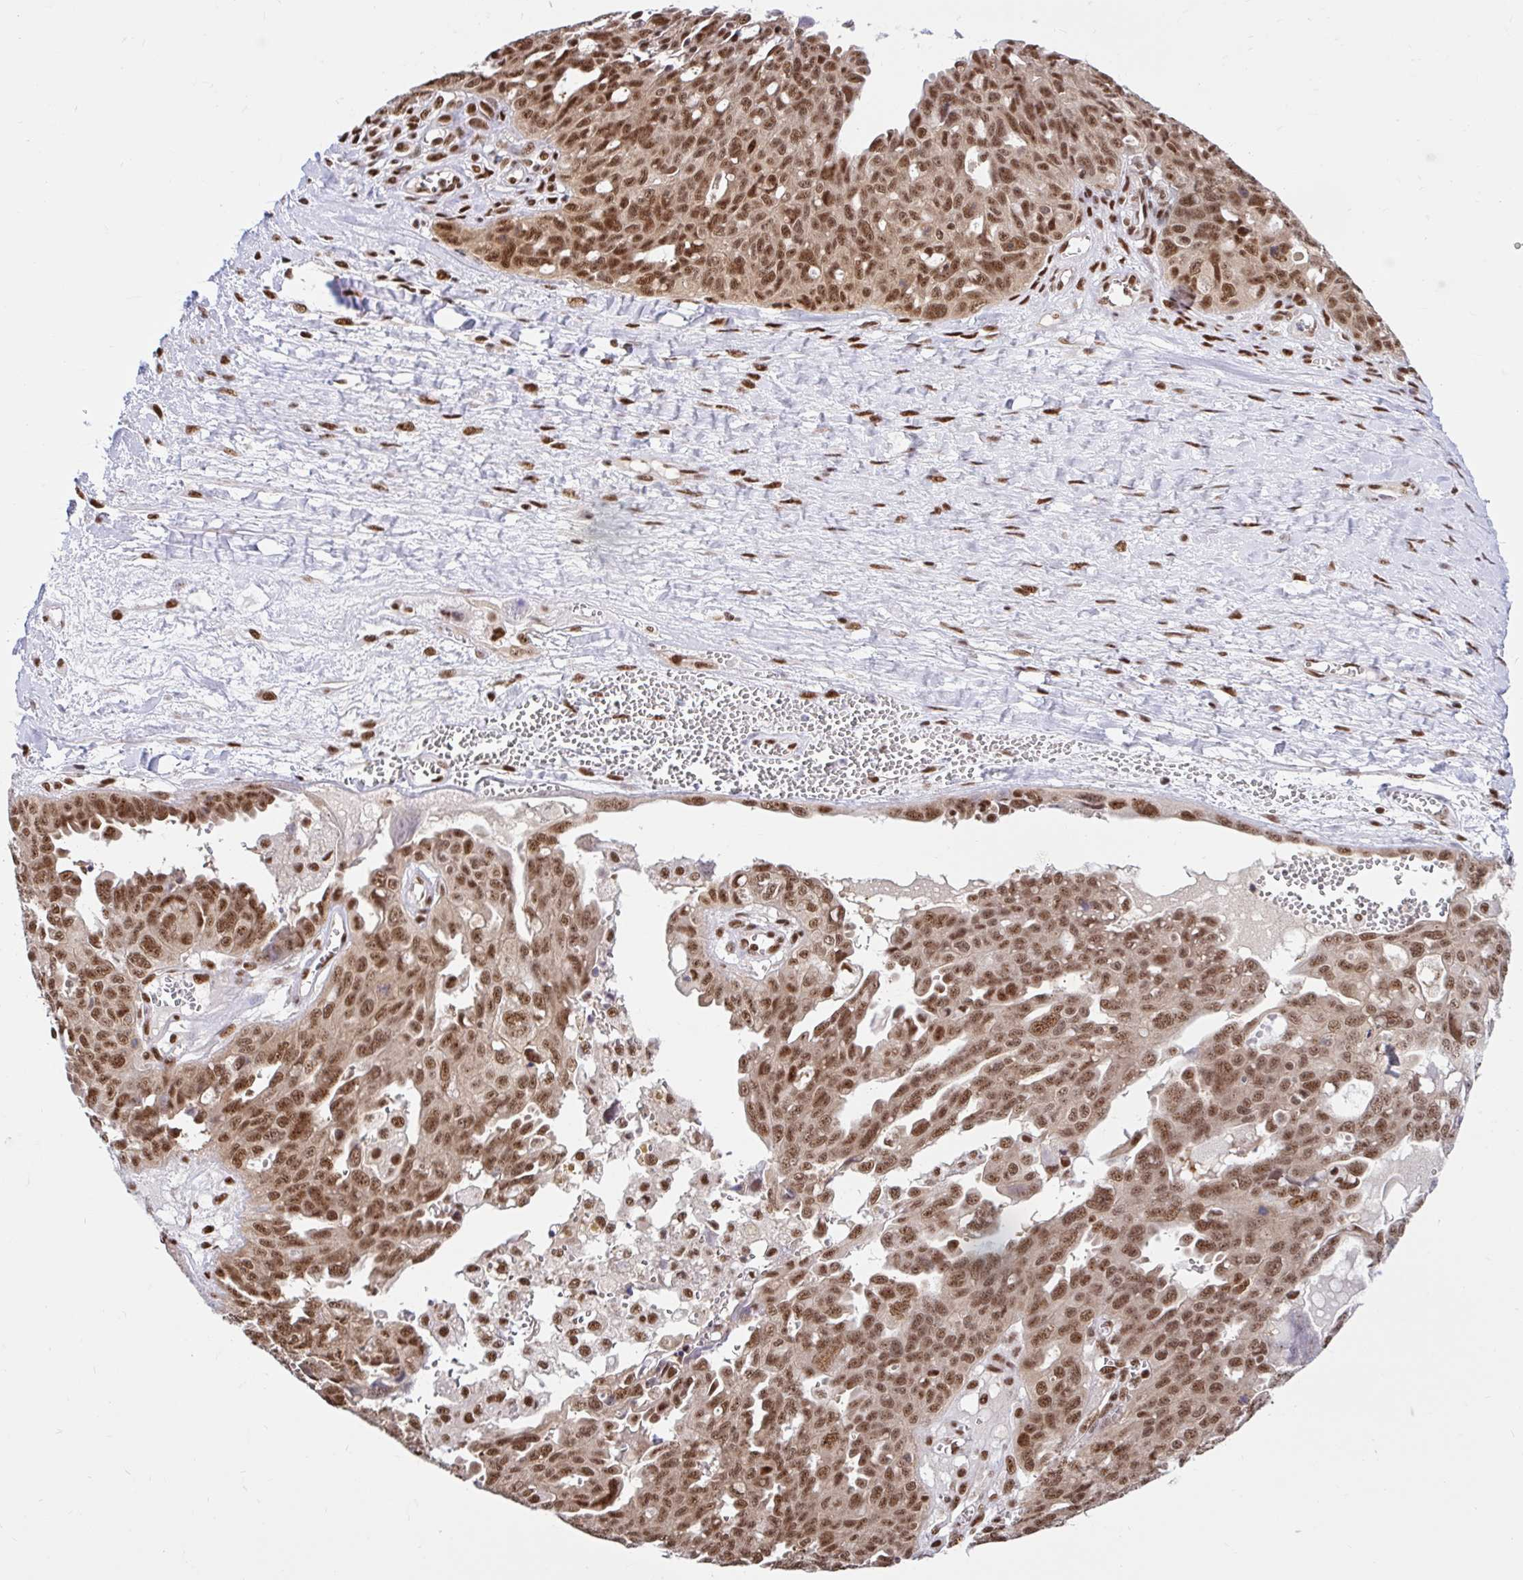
{"staining": {"intensity": "moderate", "quantity": ">75%", "location": "nuclear"}, "tissue": "ovarian cancer", "cell_type": "Tumor cells", "image_type": "cancer", "snomed": [{"axis": "morphology", "description": "Carcinoma, endometroid"}, {"axis": "topography", "description": "Ovary"}], "caption": "This image shows immunohistochemistry staining of ovarian endometroid carcinoma, with medium moderate nuclear staining in approximately >75% of tumor cells.", "gene": "ABCA9", "patient": {"sex": "female", "age": 70}}